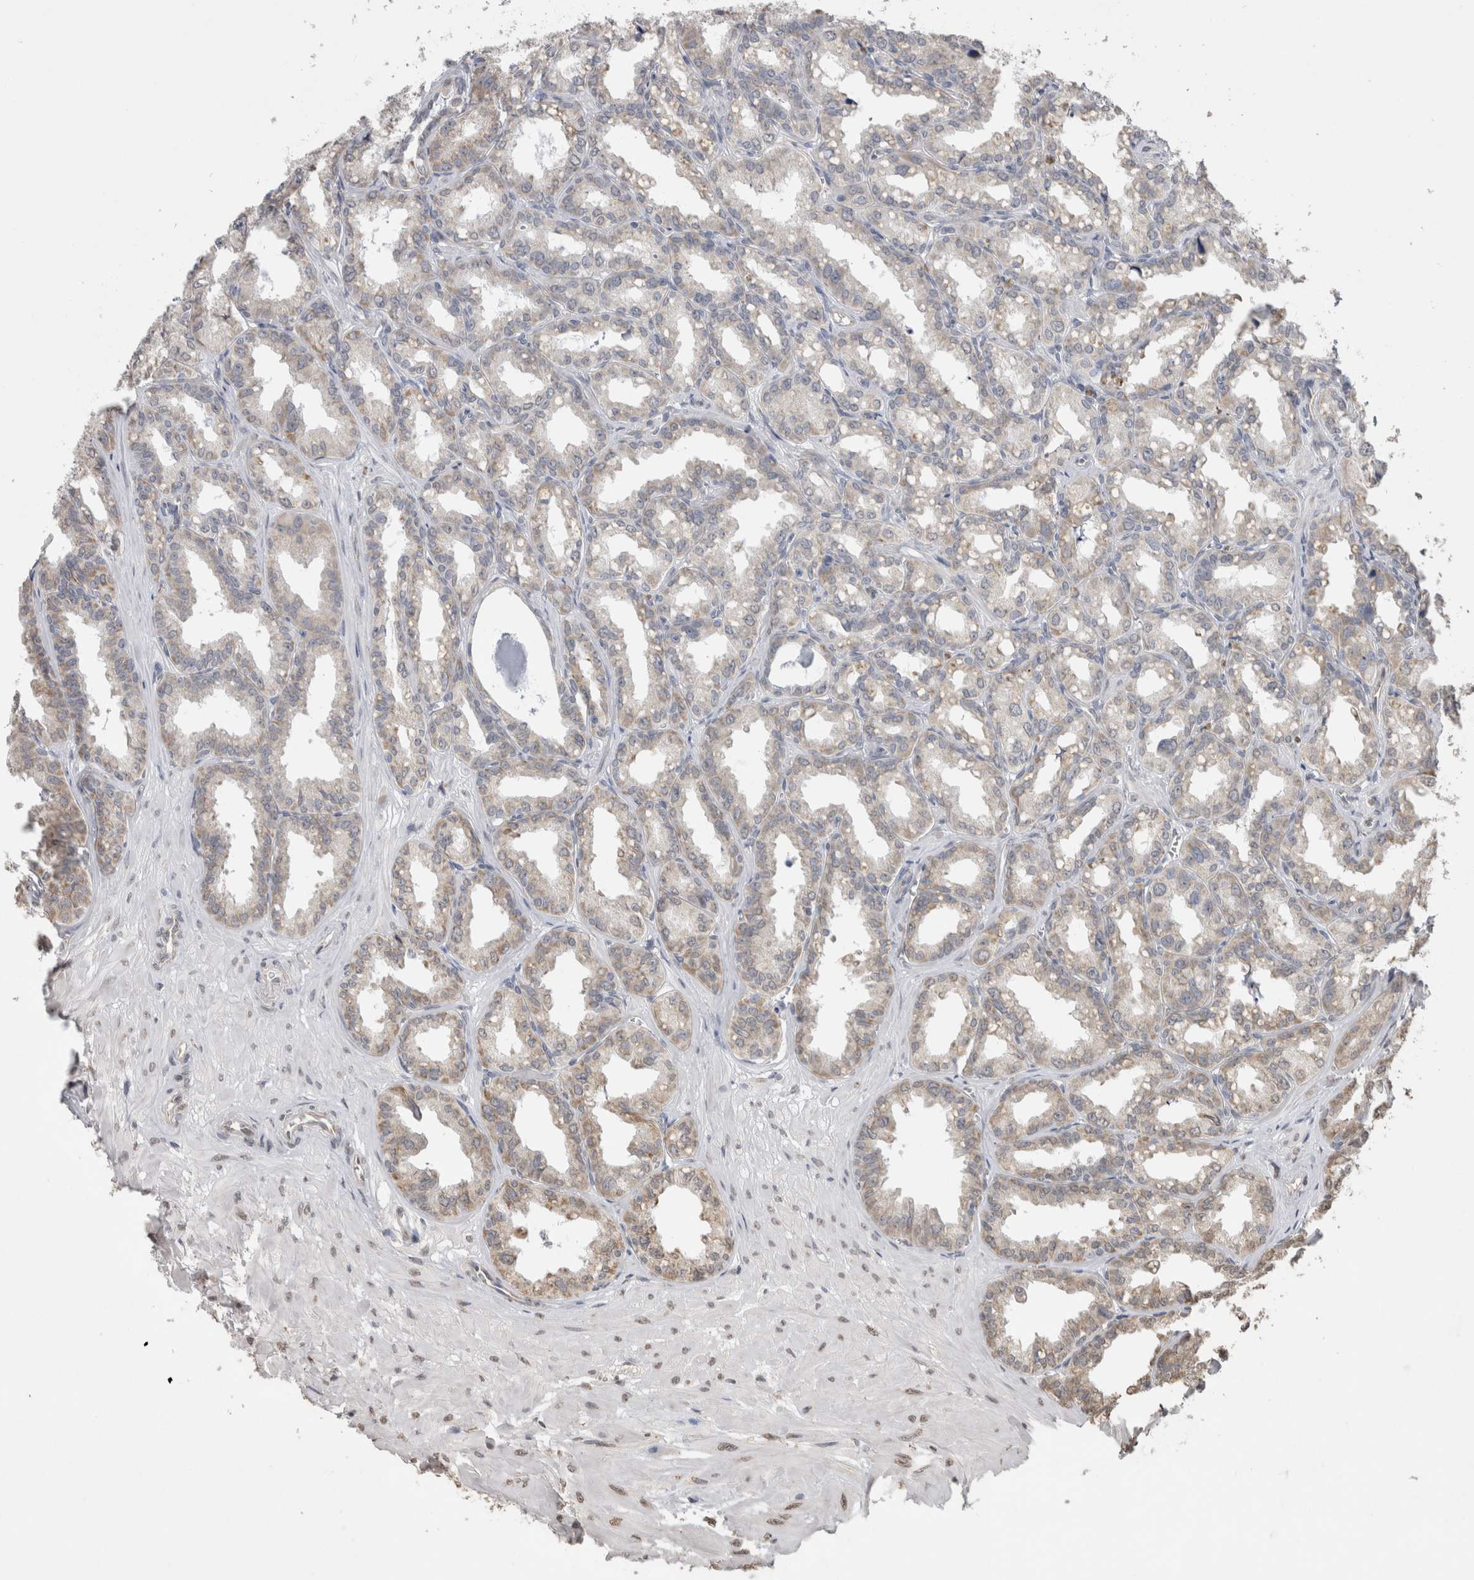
{"staining": {"intensity": "weak", "quantity": "25%-75%", "location": "cytoplasmic/membranous"}, "tissue": "seminal vesicle", "cell_type": "Glandular cells", "image_type": "normal", "snomed": [{"axis": "morphology", "description": "Normal tissue, NOS"}, {"axis": "topography", "description": "Prostate"}, {"axis": "topography", "description": "Seminal veicle"}], "caption": "Immunohistochemical staining of normal seminal vesicle shows low levels of weak cytoplasmic/membranous staining in approximately 25%-75% of glandular cells.", "gene": "NOMO1", "patient": {"sex": "male", "age": 51}}